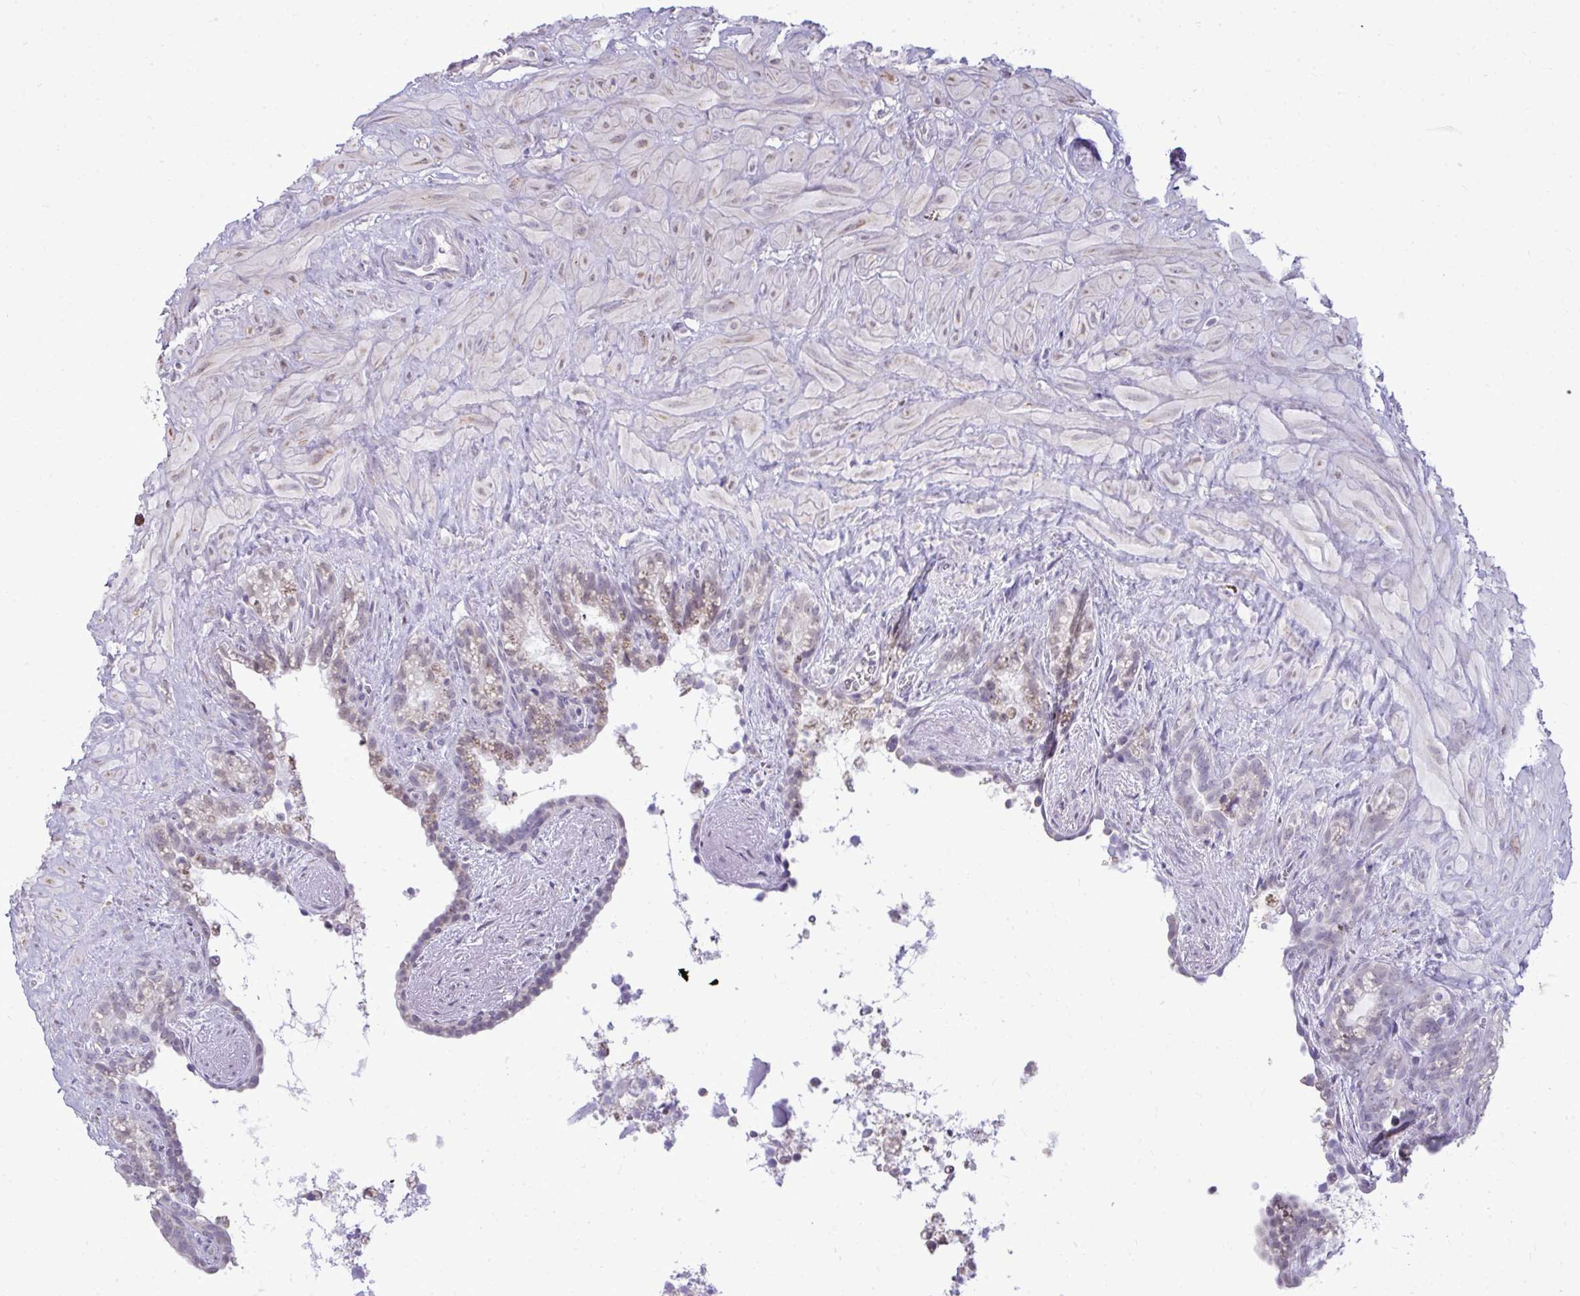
{"staining": {"intensity": "negative", "quantity": "none", "location": "none"}, "tissue": "seminal vesicle", "cell_type": "Glandular cells", "image_type": "normal", "snomed": [{"axis": "morphology", "description": "Normal tissue, NOS"}, {"axis": "topography", "description": "Seminal veicle"}], "caption": "A high-resolution micrograph shows immunohistochemistry staining of benign seminal vesicle, which shows no significant staining in glandular cells. (Stains: DAB (3,3'-diaminobenzidine) immunohistochemistry with hematoxylin counter stain, Microscopy: brightfield microscopy at high magnification).", "gene": "NPPA", "patient": {"sex": "male", "age": 76}}